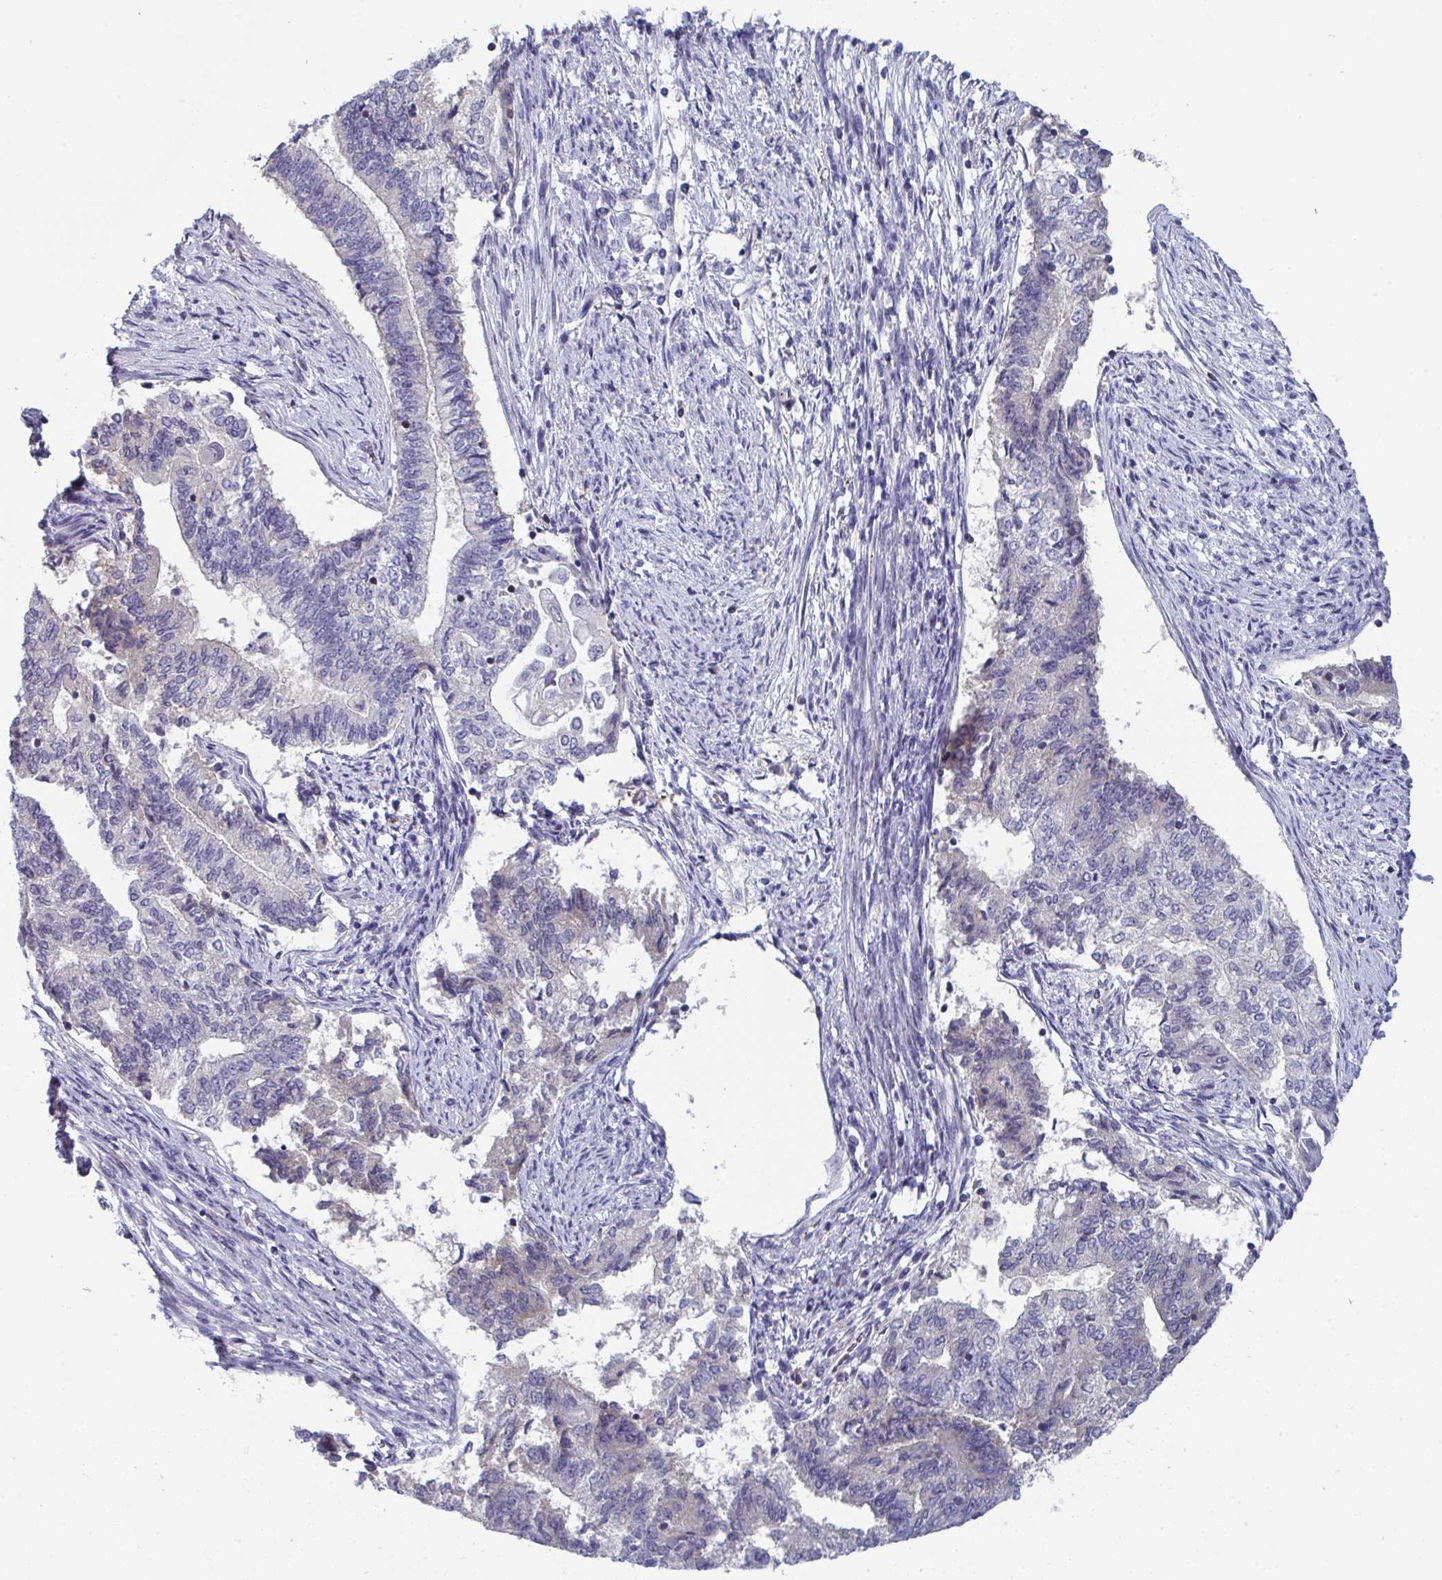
{"staining": {"intensity": "negative", "quantity": "none", "location": "none"}, "tissue": "endometrial cancer", "cell_type": "Tumor cells", "image_type": "cancer", "snomed": [{"axis": "morphology", "description": "Adenocarcinoma, NOS"}, {"axis": "topography", "description": "Endometrium"}], "caption": "Tumor cells show no significant expression in endometrial cancer.", "gene": "AOC2", "patient": {"sex": "female", "age": 65}}